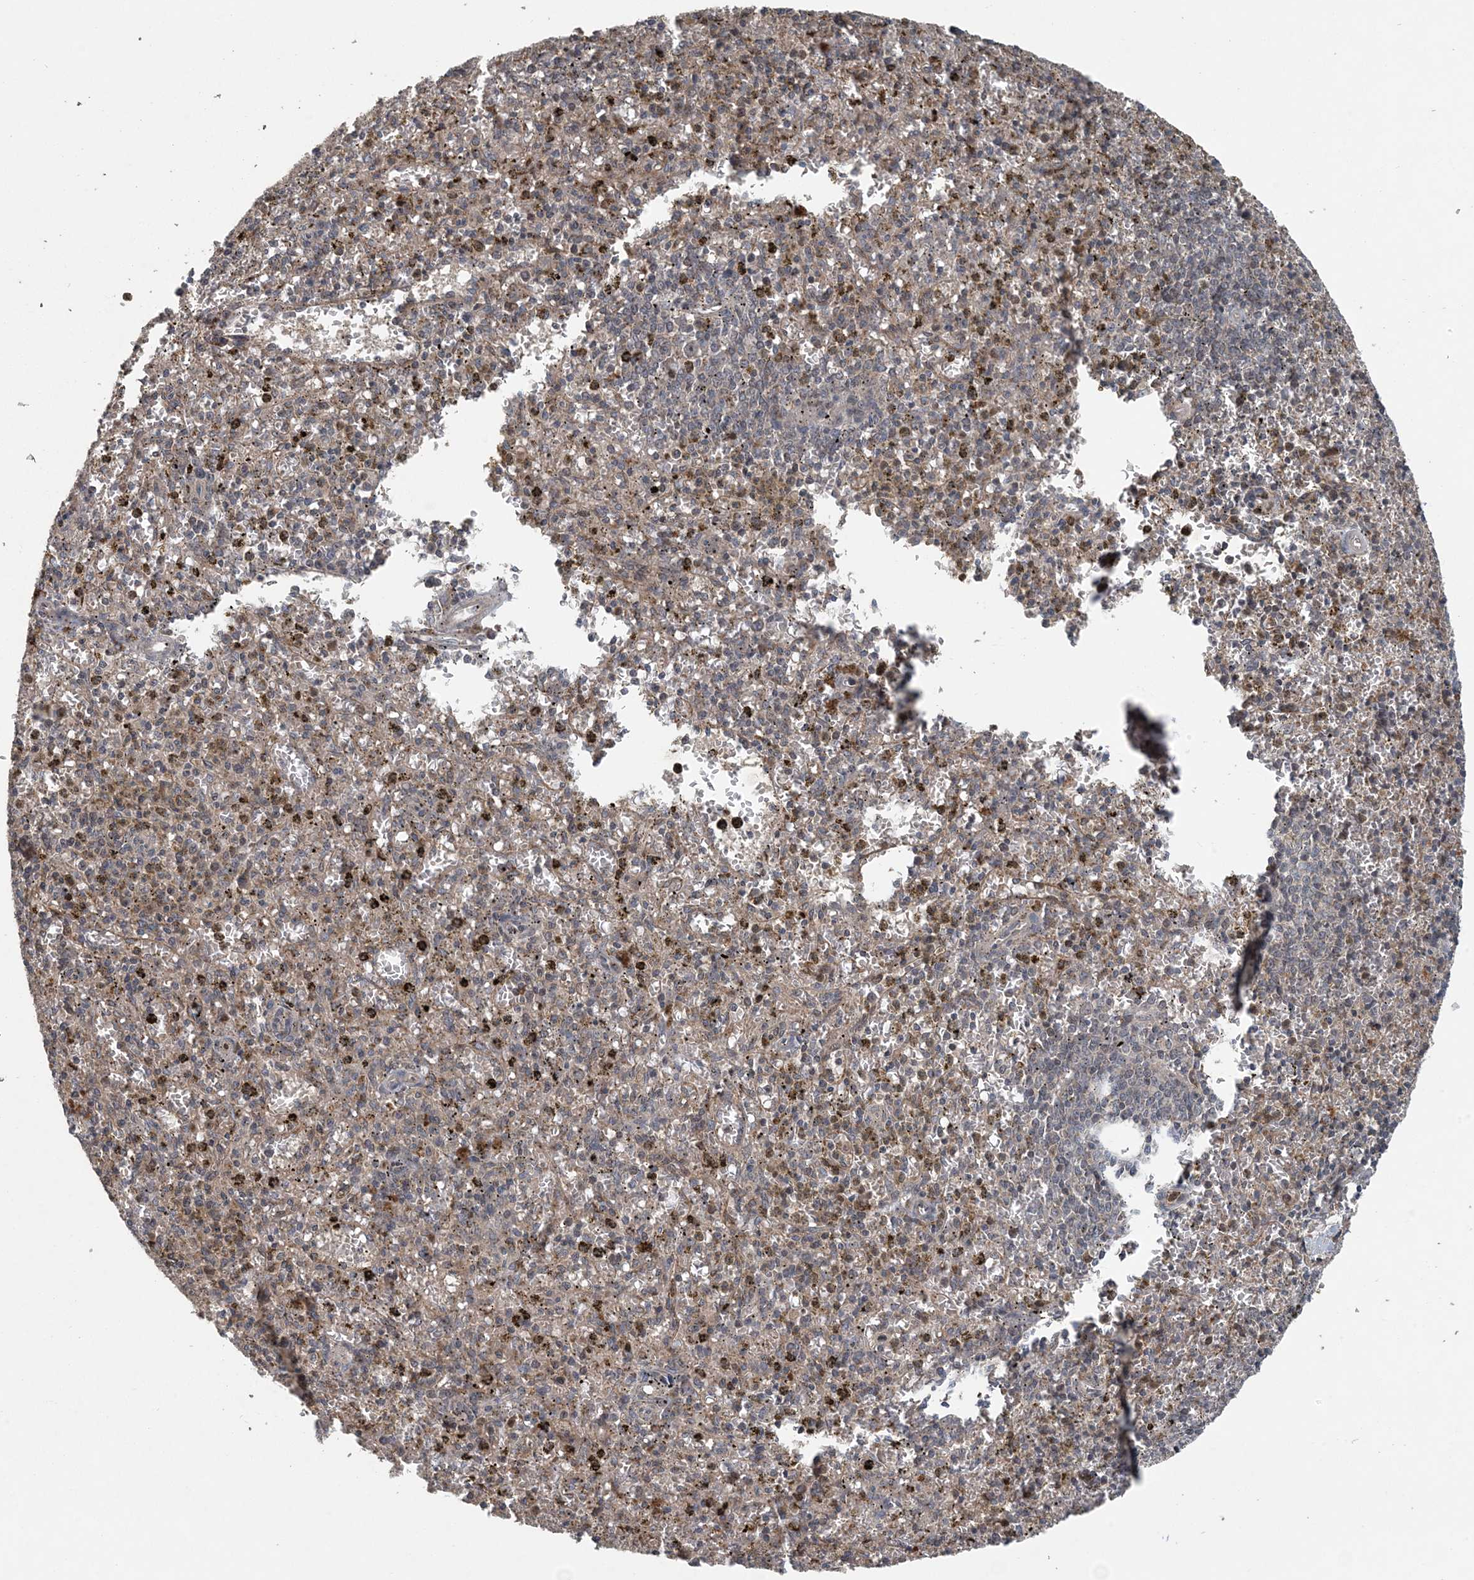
{"staining": {"intensity": "weak", "quantity": "25%-75%", "location": "cytoplasmic/membranous"}, "tissue": "spleen", "cell_type": "Cells in red pulp", "image_type": "normal", "snomed": [{"axis": "morphology", "description": "Normal tissue, NOS"}, {"axis": "topography", "description": "Spleen"}], "caption": "Spleen stained with DAB immunohistochemistry exhibits low levels of weak cytoplasmic/membranous expression in about 25%-75% of cells in red pulp.", "gene": "MYO9B", "patient": {"sex": "male", "age": 72}}